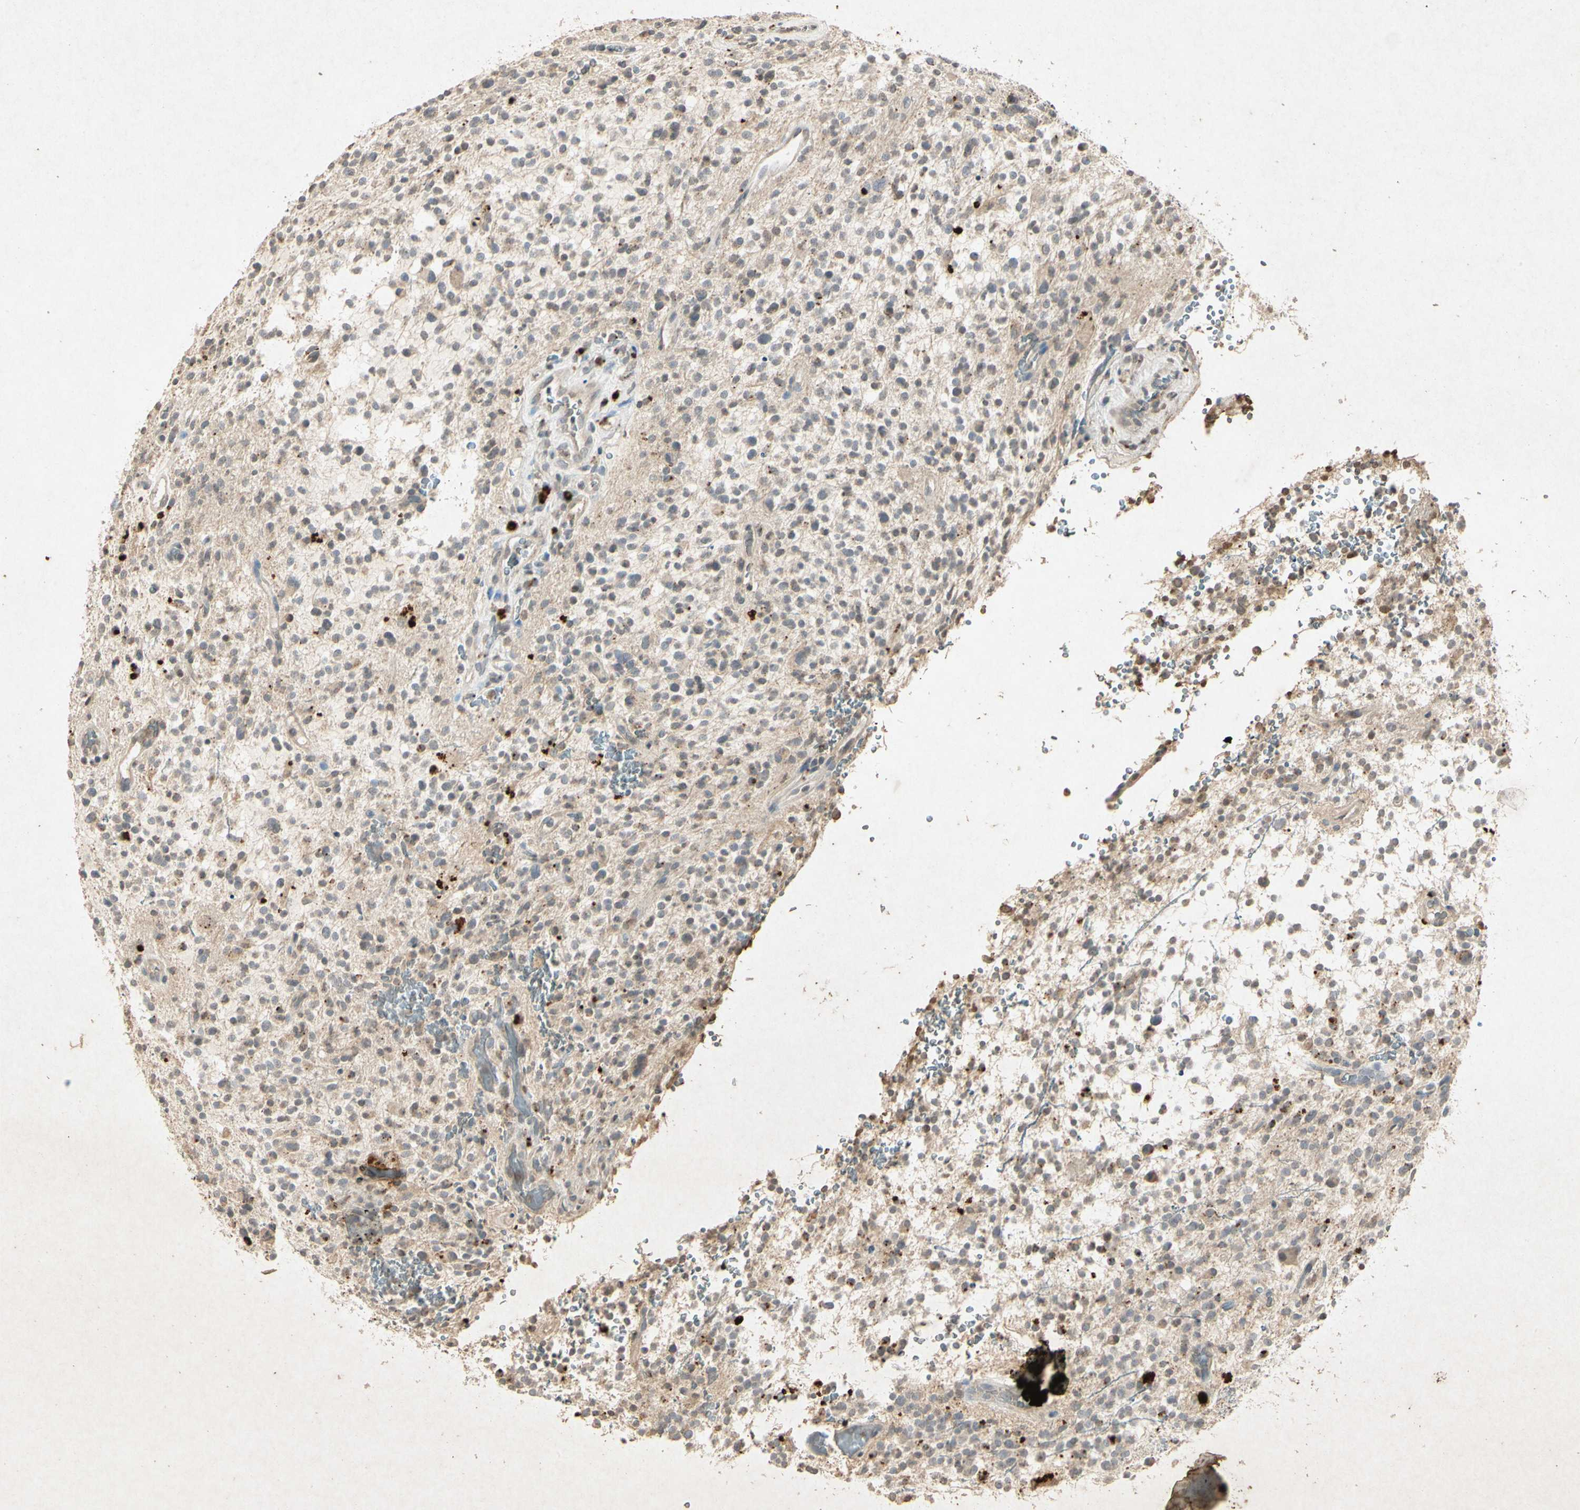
{"staining": {"intensity": "weak", "quantity": "25%-75%", "location": "cytoplasmic/membranous"}, "tissue": "glioma", "cell_type": "Tumor cells", "image_type": "cancer", "snomed": [{"axis": "morphology", "description": "Glioma, malignant, High grade"}, {"axis": "topography", "description": "Brain"}], "caption": "This is a histology image of immunohistochemistry (IHC) staining of malignant high-grade glioma, which shows weak expression in the cytoplasmic/membranous of tumor cells.", "gene": "MSRB1", "patient": {"sex": "male", "age": 48}}